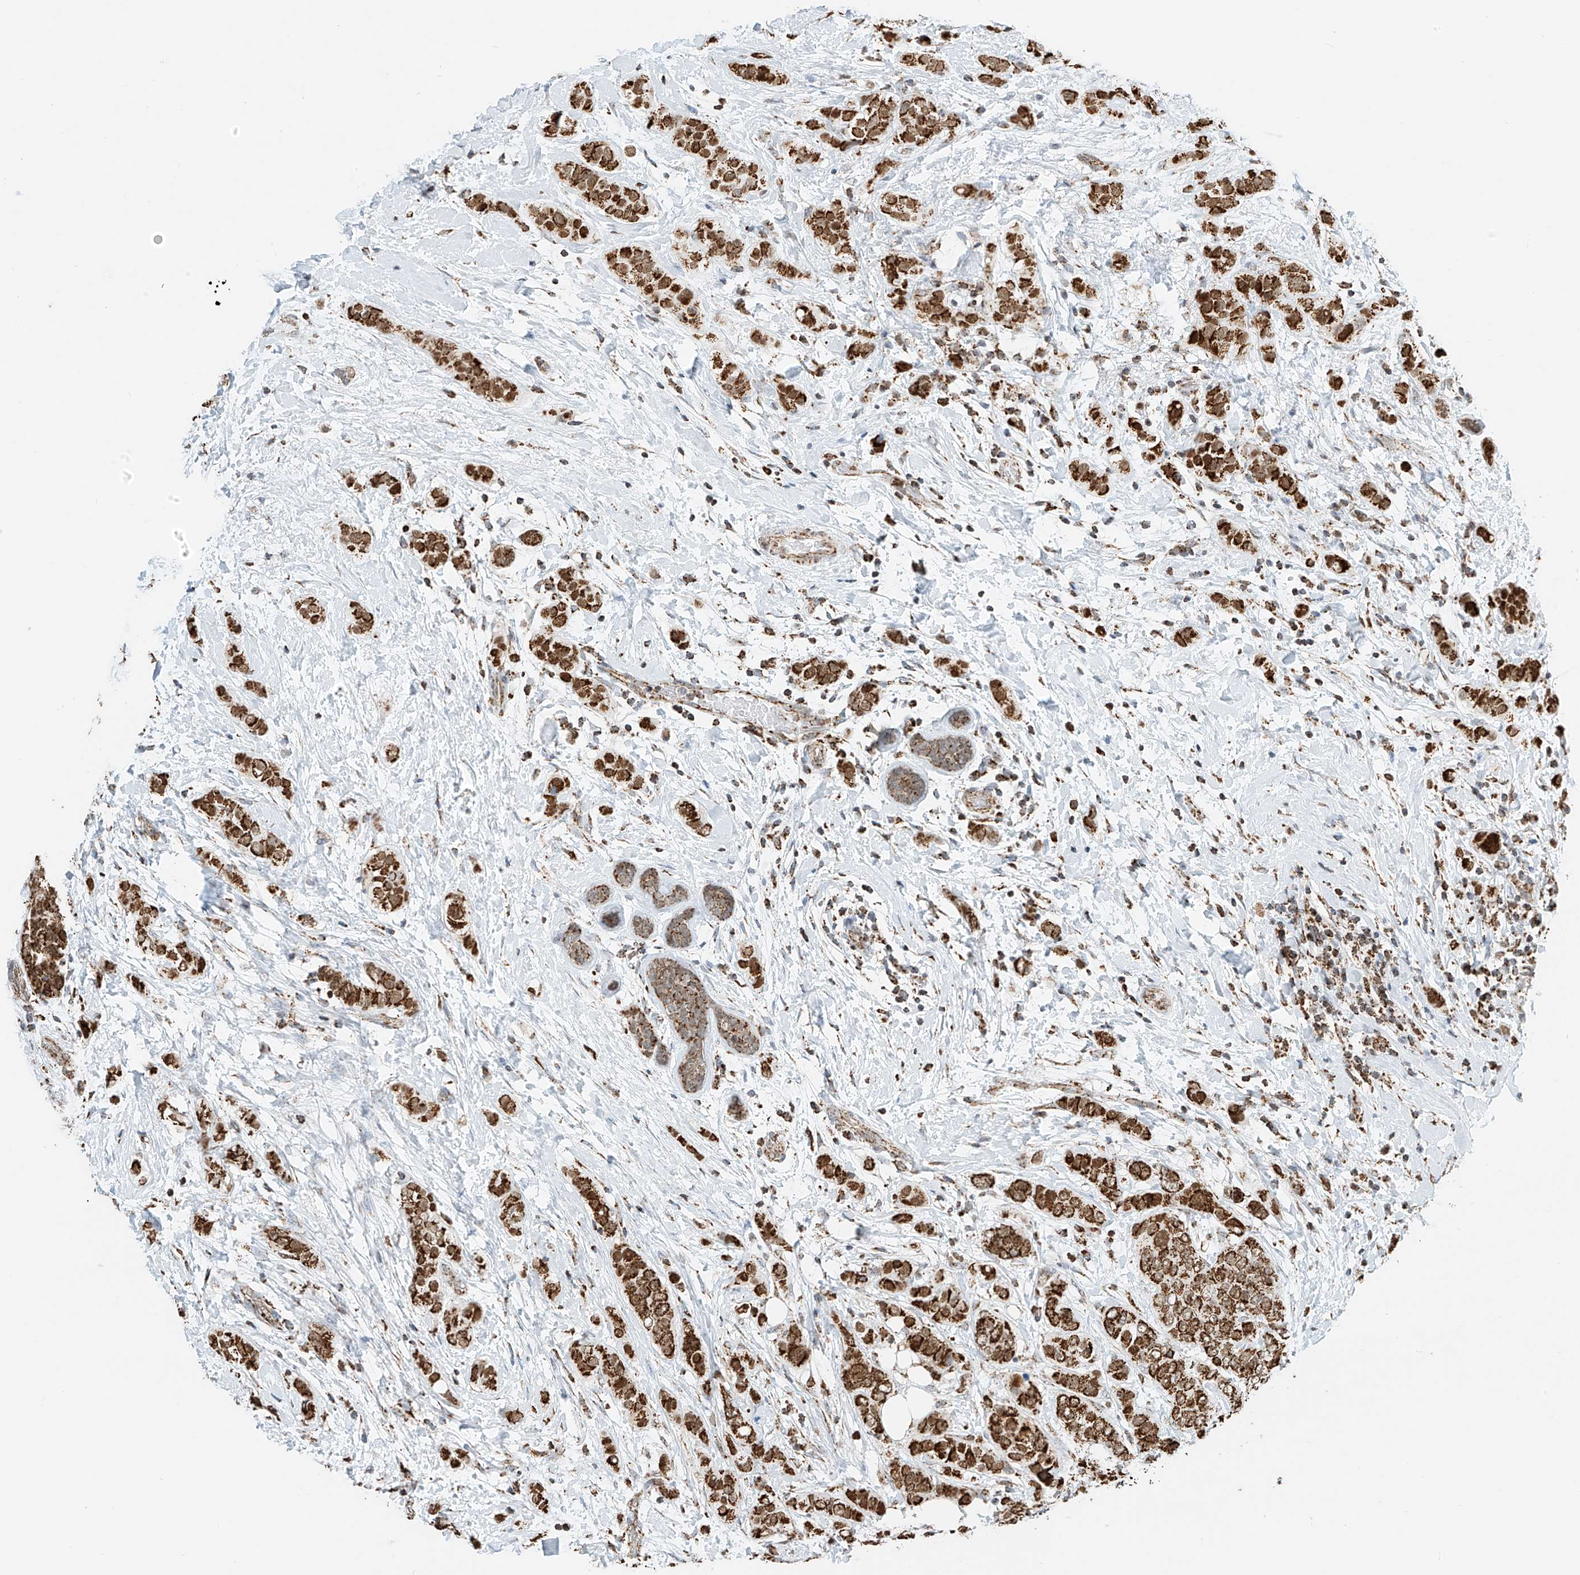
{"staining": {"intensity": "moderate", "quantity": ">75%", "location": "cytoplasmic/membranous"}, "tissue": "breast cancer", "cell_type": "Tumor cells", "image_type": "cancer", "snomed": [{"axis": "morphology", "description": "Lobular carcinoma"}, {"axis": "topography", "description": "Breast"}], "caption": "Tumor cells demonstrate medium levels of moderate cytoplasmic/membranous expression in about >75% of cells in human breast cancer (lobular carcinoma).", "gene": "PPA2", "patient": {"sex": "female", "age": 51}}